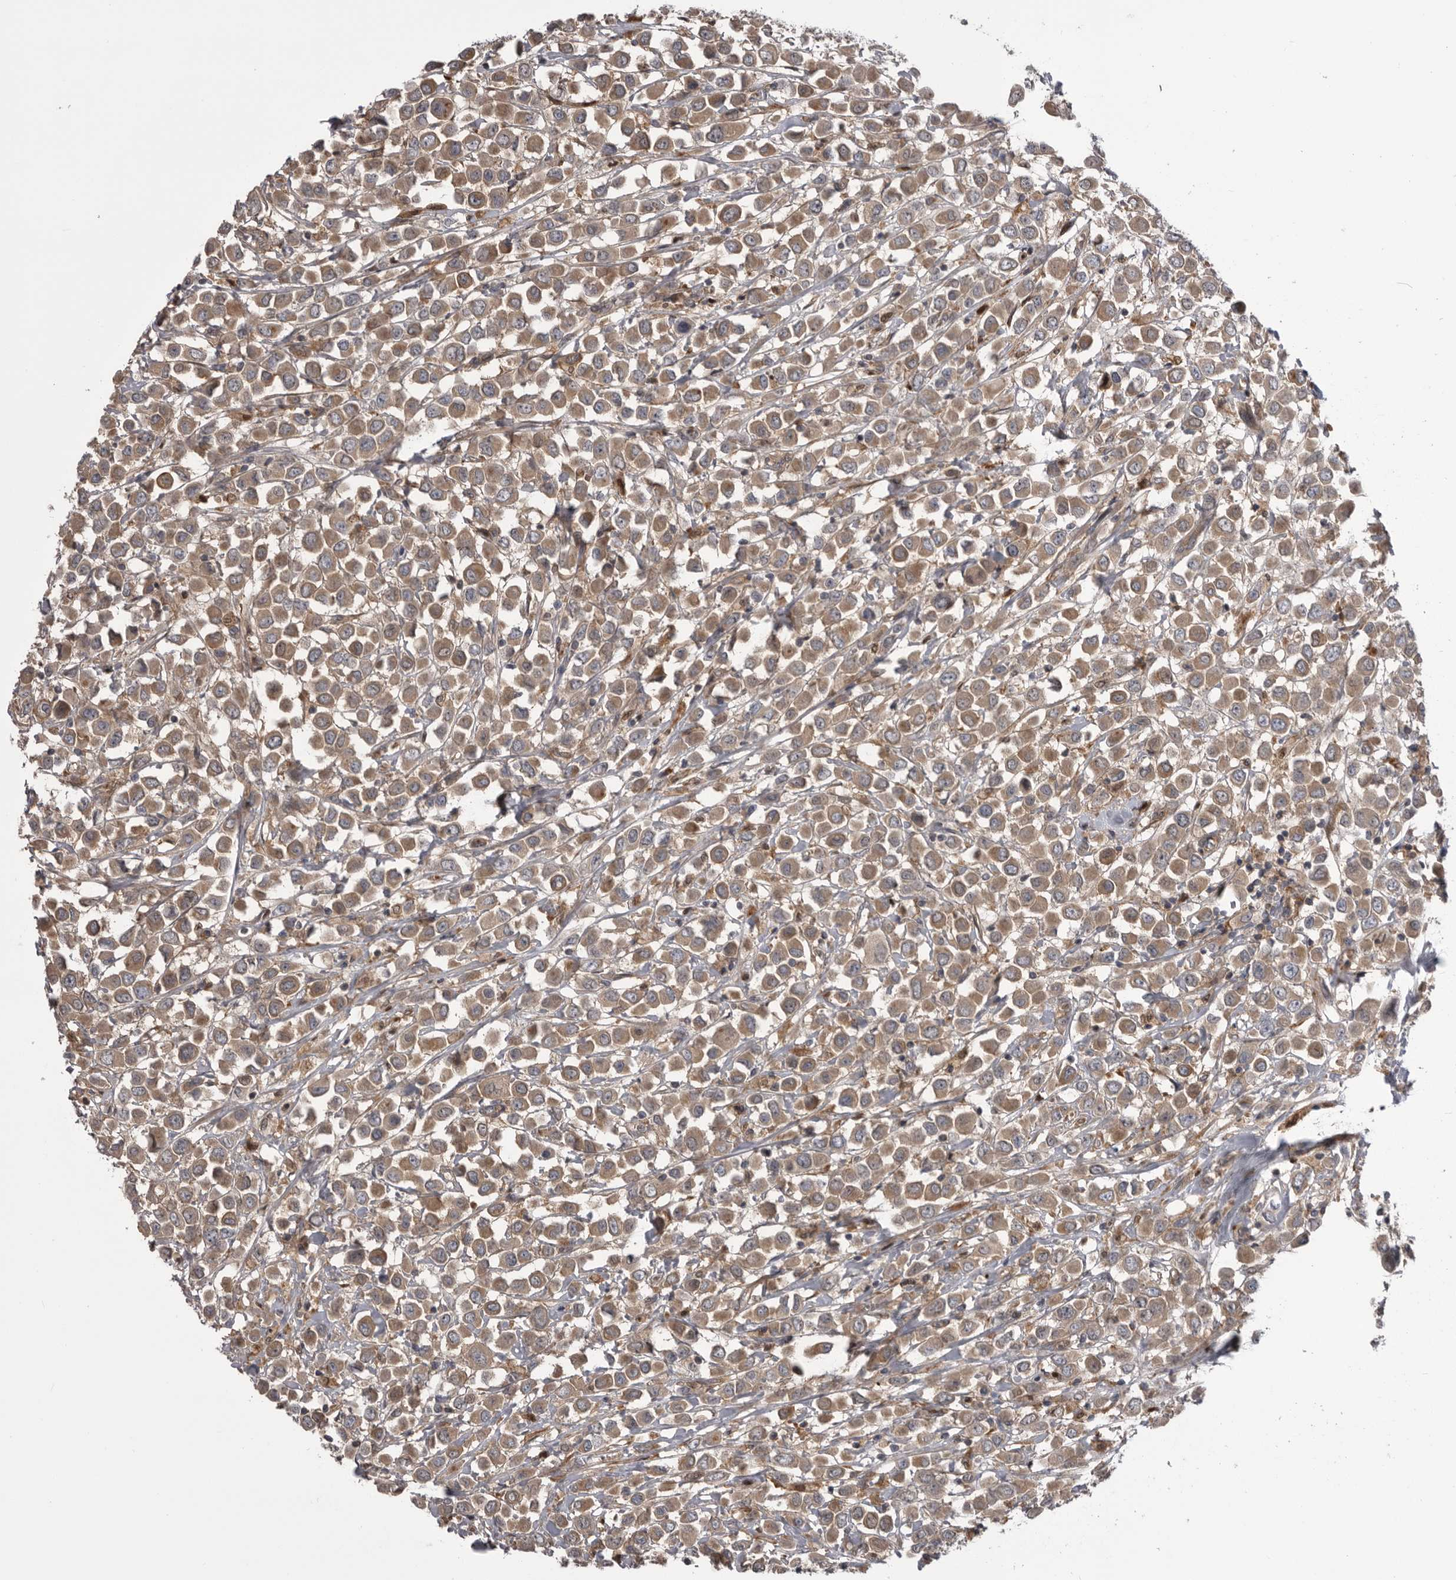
{"staining": {"intensity": "moderate", "quantity": ">75%", "location": "cytoplasmic/membranous"}, "tissue": "breast cancer", "cell_type": "Tumor cells", "image_type": "cancer", "snomed": [{"axis": "morphology", "description": "Duct carcinoma"}, {"axis": "topography", "description": "Breast"}], "caption": "Infiltrating ductal carcinoma (breast) stained for a protein demonstrates moderate cytoplasmic/membranous positivity in tumor cells. The protein is stained brown, and the nuclei are stained in blue (DAB (3,3'-diaminobenzidine) IHC with brightfield microscopy, high magnification).", "gene": "RAB3GAP2", "patient": {"sex": "female", "age": 61}}